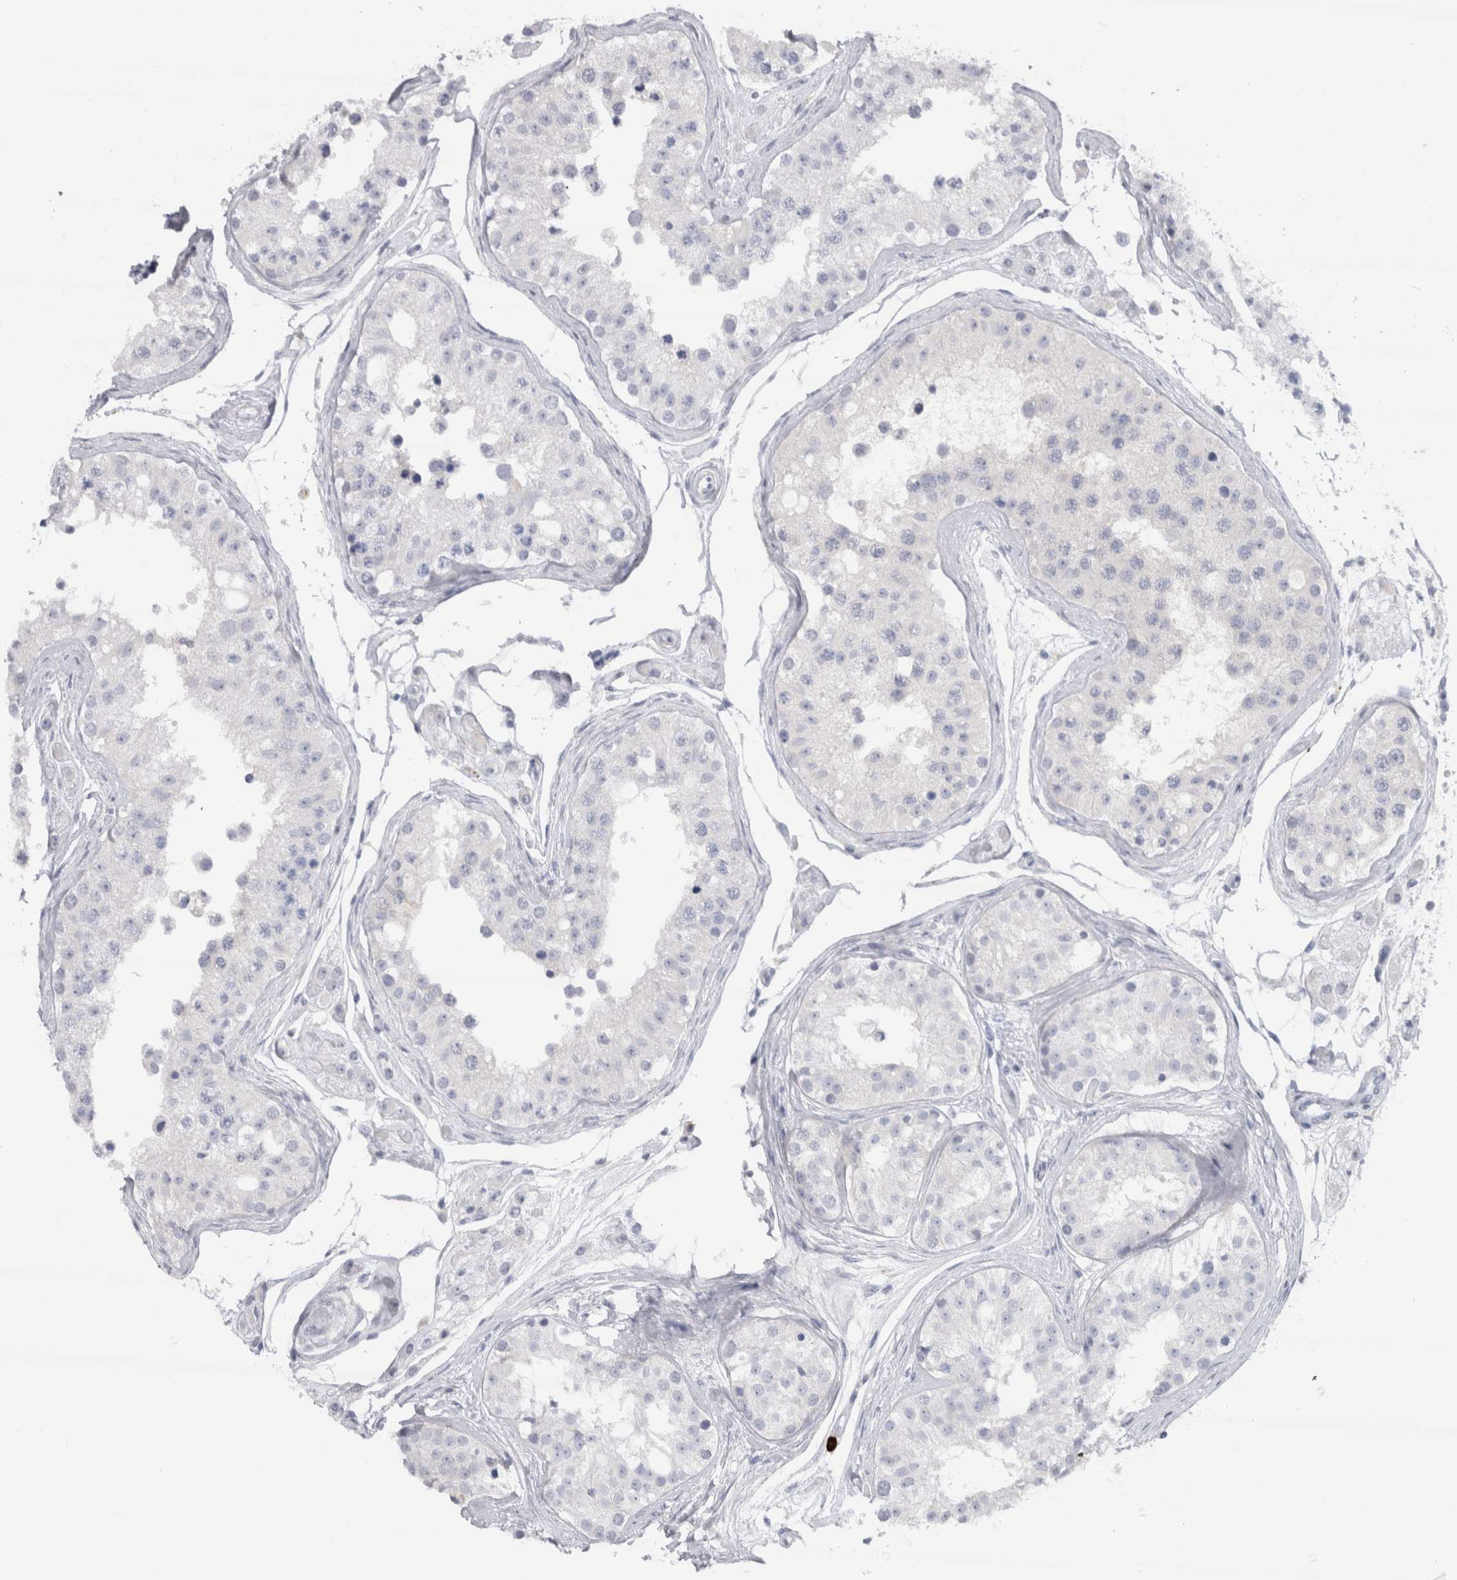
{"staining": {"intensity": "negative", "quantity": "none", "location": "none"}, "tissue": "testis", "cell_type": "Cells in seminiferous ducts", "image_type": "normal", "snomed": [{"axis": "morphology", "description": "Normal tissue, NOS"}, {"axis": "morphology", "description": "Adenocarcinoma, metastatic, NOS"}, {"axis": "topography", "description": "Testis"}], "caption": "High power microscopy micrograph of an immunohistochemistry (IHC) photomicrograph of benign testis, revealing no significant positivity in cells in seminiferous ducts.", "gene": "CDH17", "patient": {"sex": "male", "age": 26}}